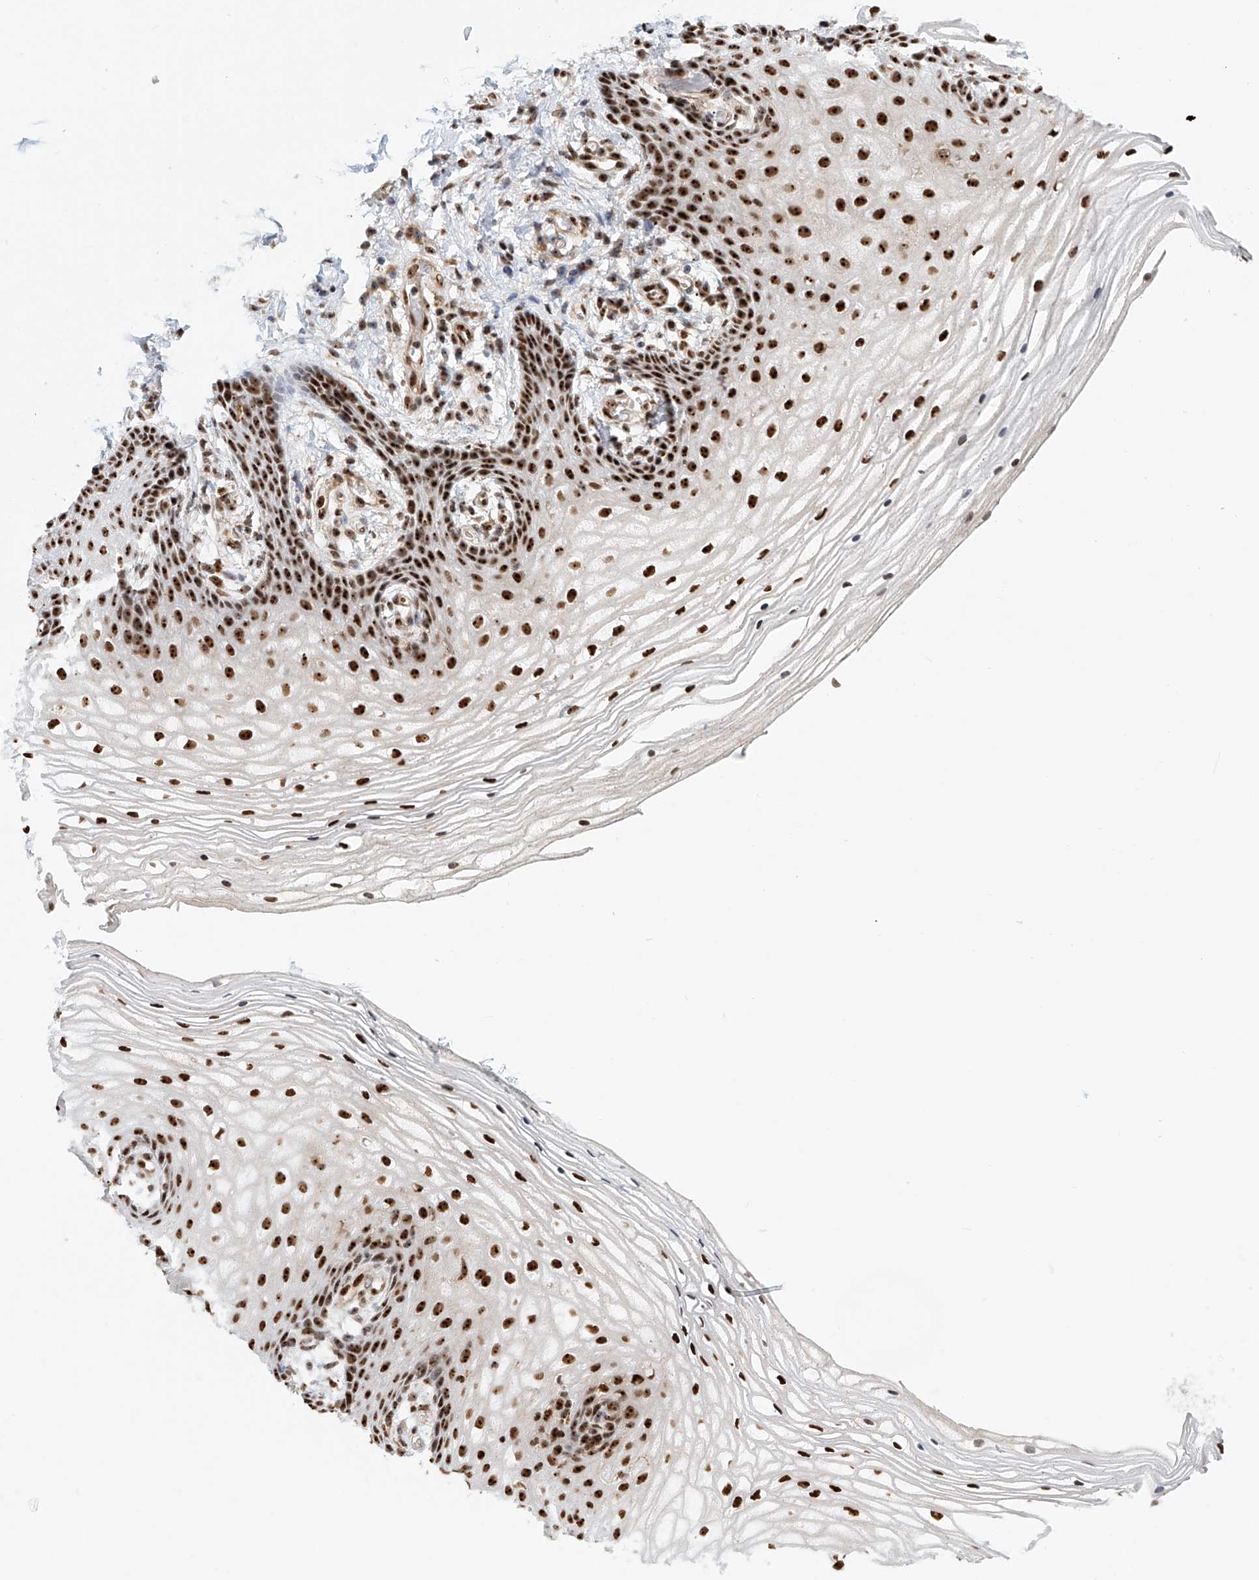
{"staining": {"intensity": "strong", "quantity": ">75%", "location": "nuclear"}, "tissue": "vagina", "cell_type": "Squamous epithelial cells", "image_type": "normal", "snomed": [{"axis": "morphology", "description": "Normal tissue, NOS"}, {"axis": "topography", "description": "Vagina"}], "caption": "IHC (DAB) staining of unremarkable human vagina exhibits strong nuclear protein expression in about >75% of squamous epithelial cells. The protein is stained brown, and the nuclei are stained in blue (DAB (3,3'-diaminobenzidine) IHC with brightfield microscopy, high magnification).", "gene": "PRUNE2", "patient": {"sex": "female", "age": 60}}